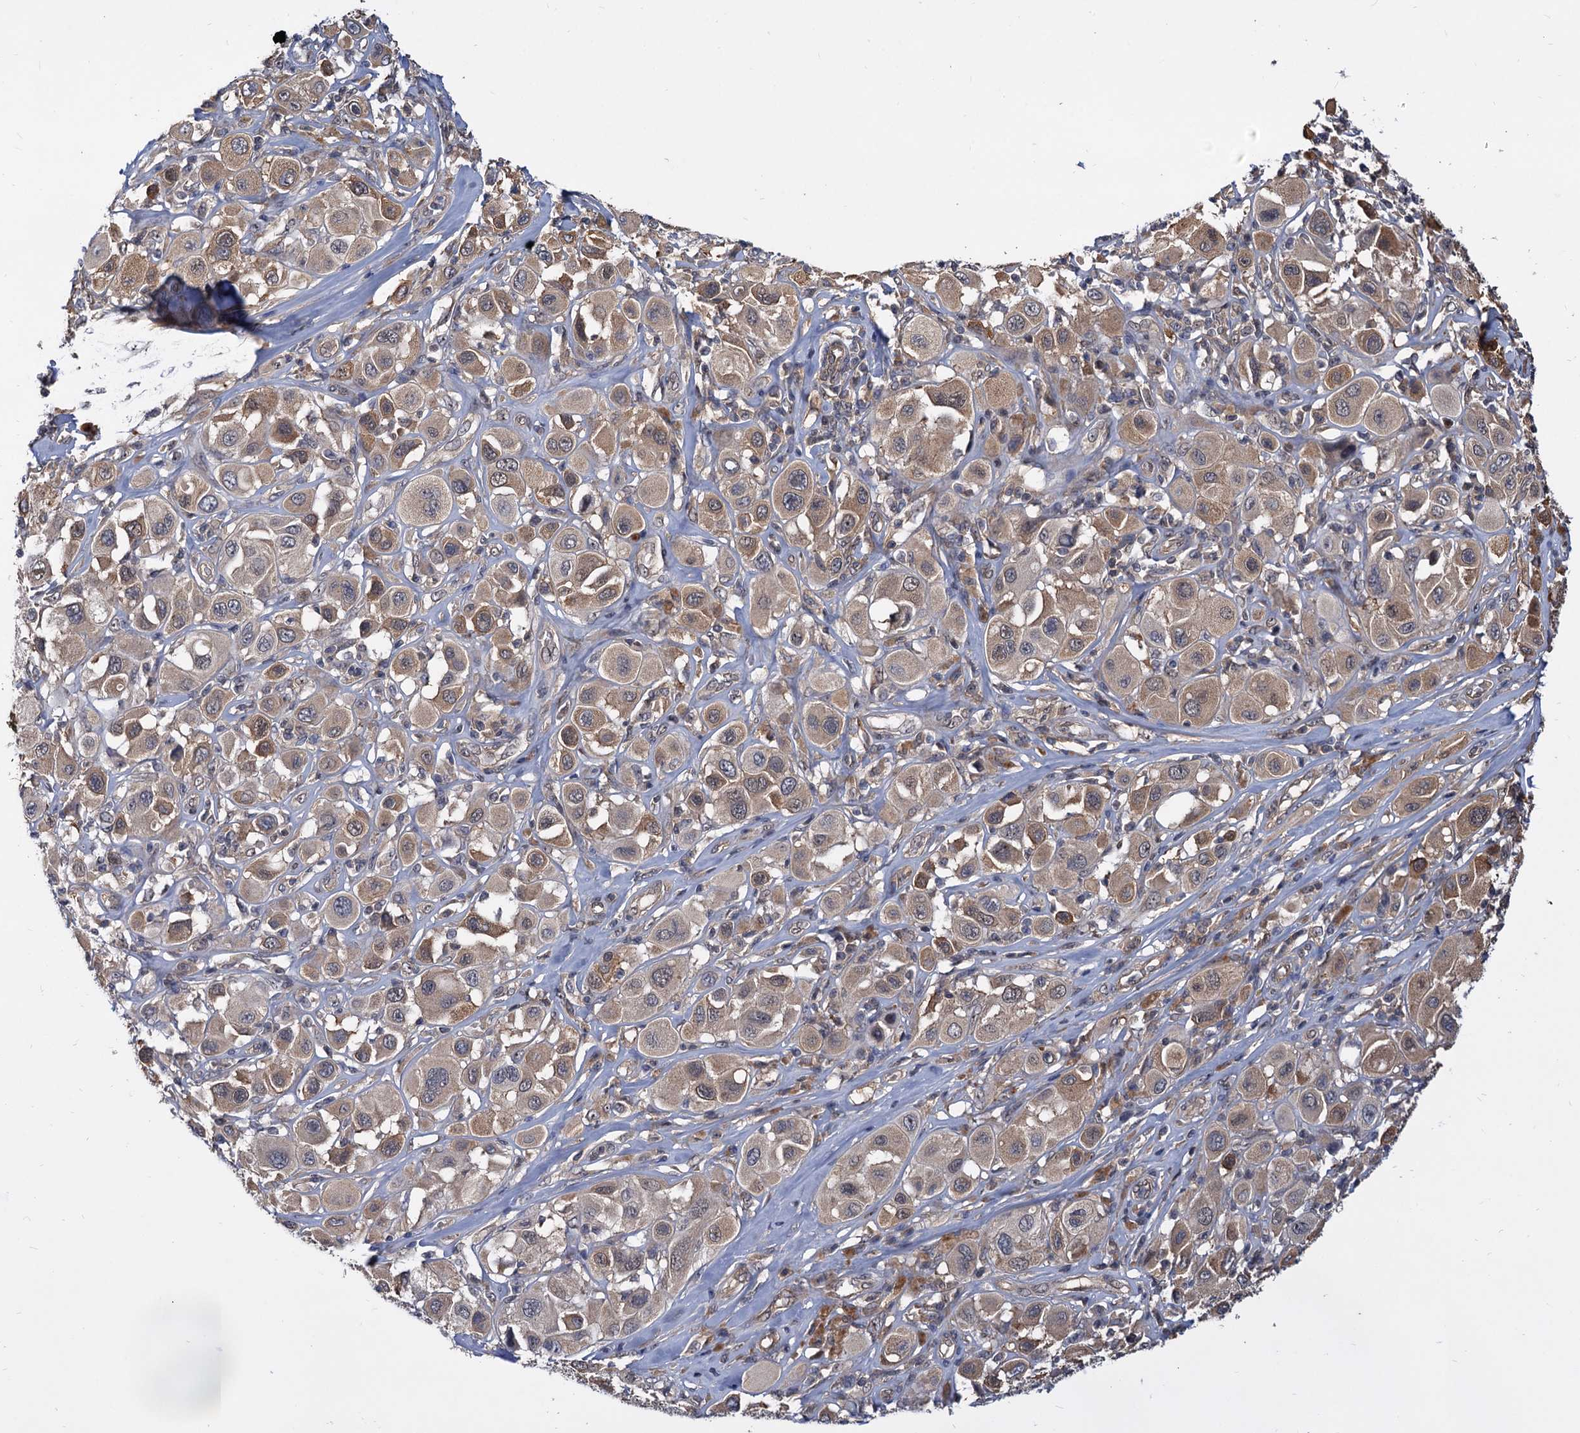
{"staining": {"intensity": "moderate", "quantity": "<25%", "location": "cytoplasmic/membranous"}, "tissue": "melanoma", "cell_type": "Tumor cells", "image_type": "cancer", "snomed": [{"axis": "morphology", "description": "Malignant melanoma, Metastatic site"}, {"axis": "topography", "description": "Skin"}], "caption": "A brown stain shows moderate cytoplasmic/membranous expression of a protein in human melanoma tumor cells.", "gene": "SNX15", "patient": {"sex": "male", "age": 41}}